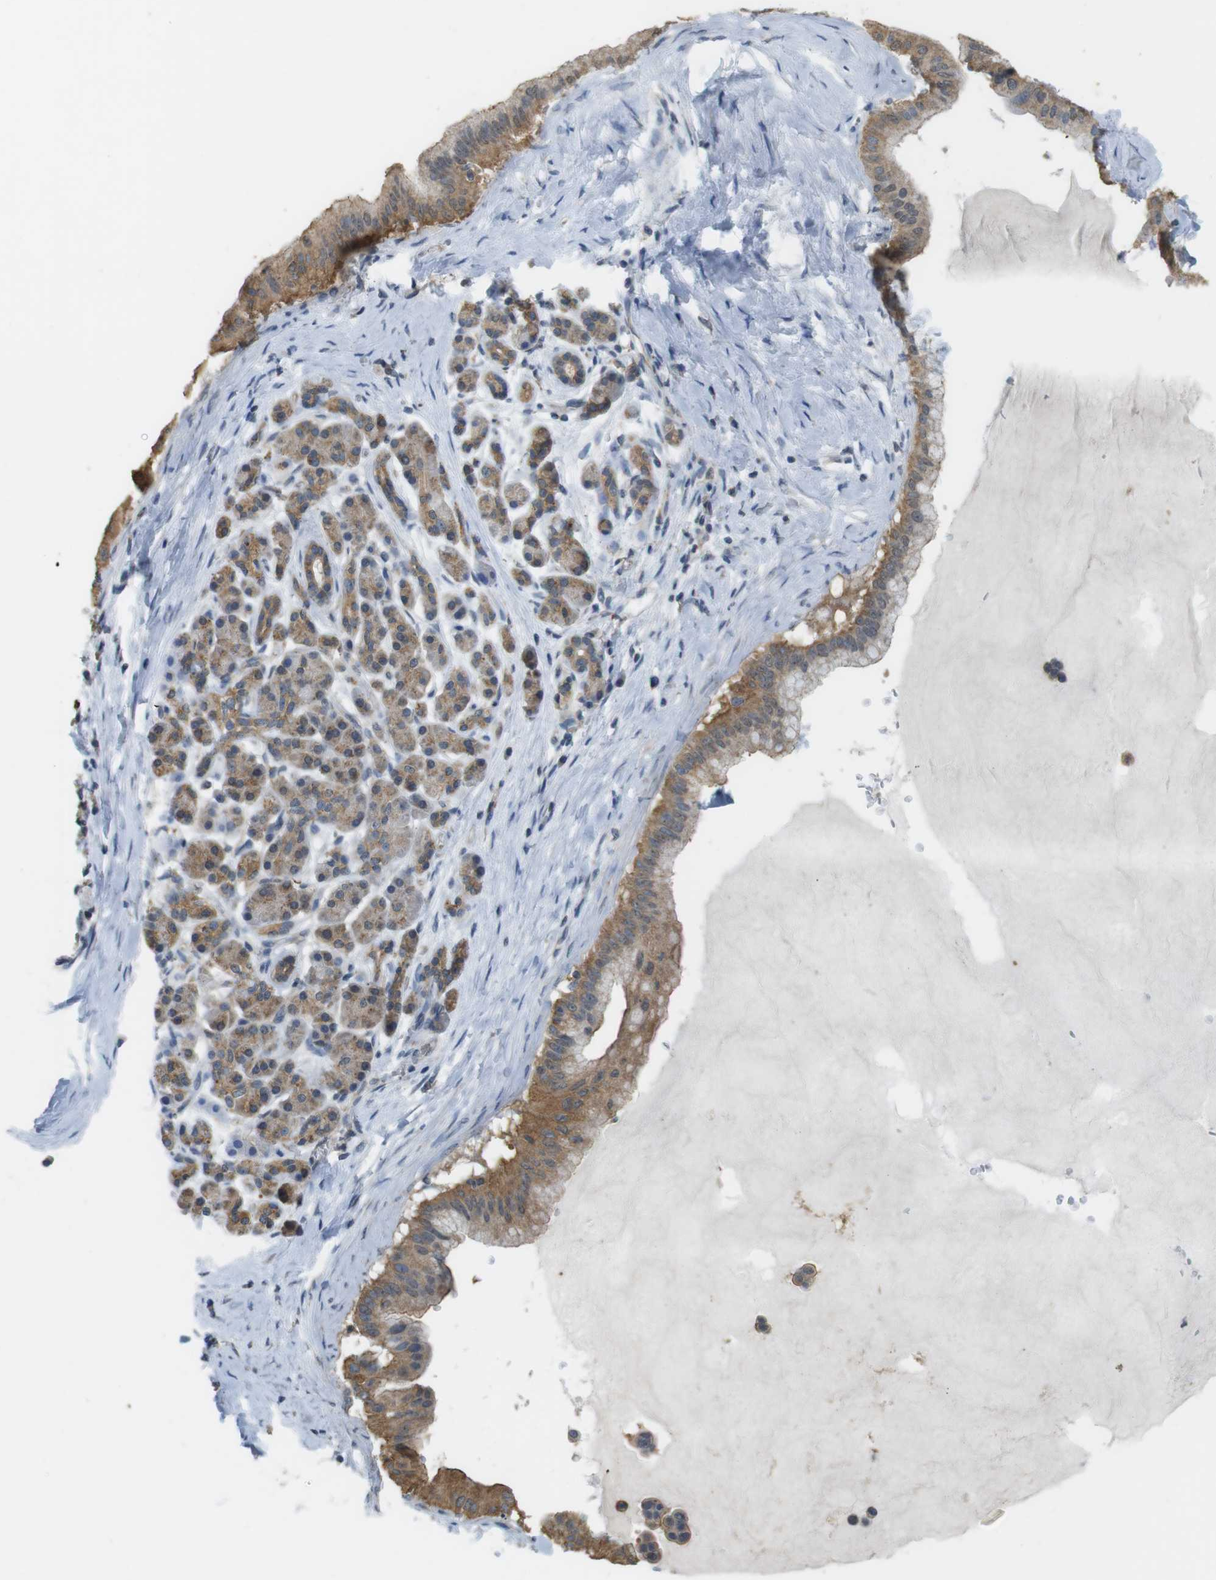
{"staining": {"intensity": "moderate", "quantity": ">75%", "location": "cytoplasmic/membranous"}, "tissue": "pancreatic cancer", "cell_type": "Tumor cells", "image_type": "cancer", "snomed": [{"axis": "morphology", "description": "Adenocarcinoma, NOS"}, {"axis": "topography", "description": "Pancreas"}], "caption": "Pancreatic adenocarcinoma stained with DAB (3,3'-diaminobenzidine) immunohistochemistry (IHC) shows medium levels of moderate cytoplasmic/membranous expression in approximately >75% of tumor cells.", "gene": "BRI3BP", "patient": {"sex": "male", "age": 55}}